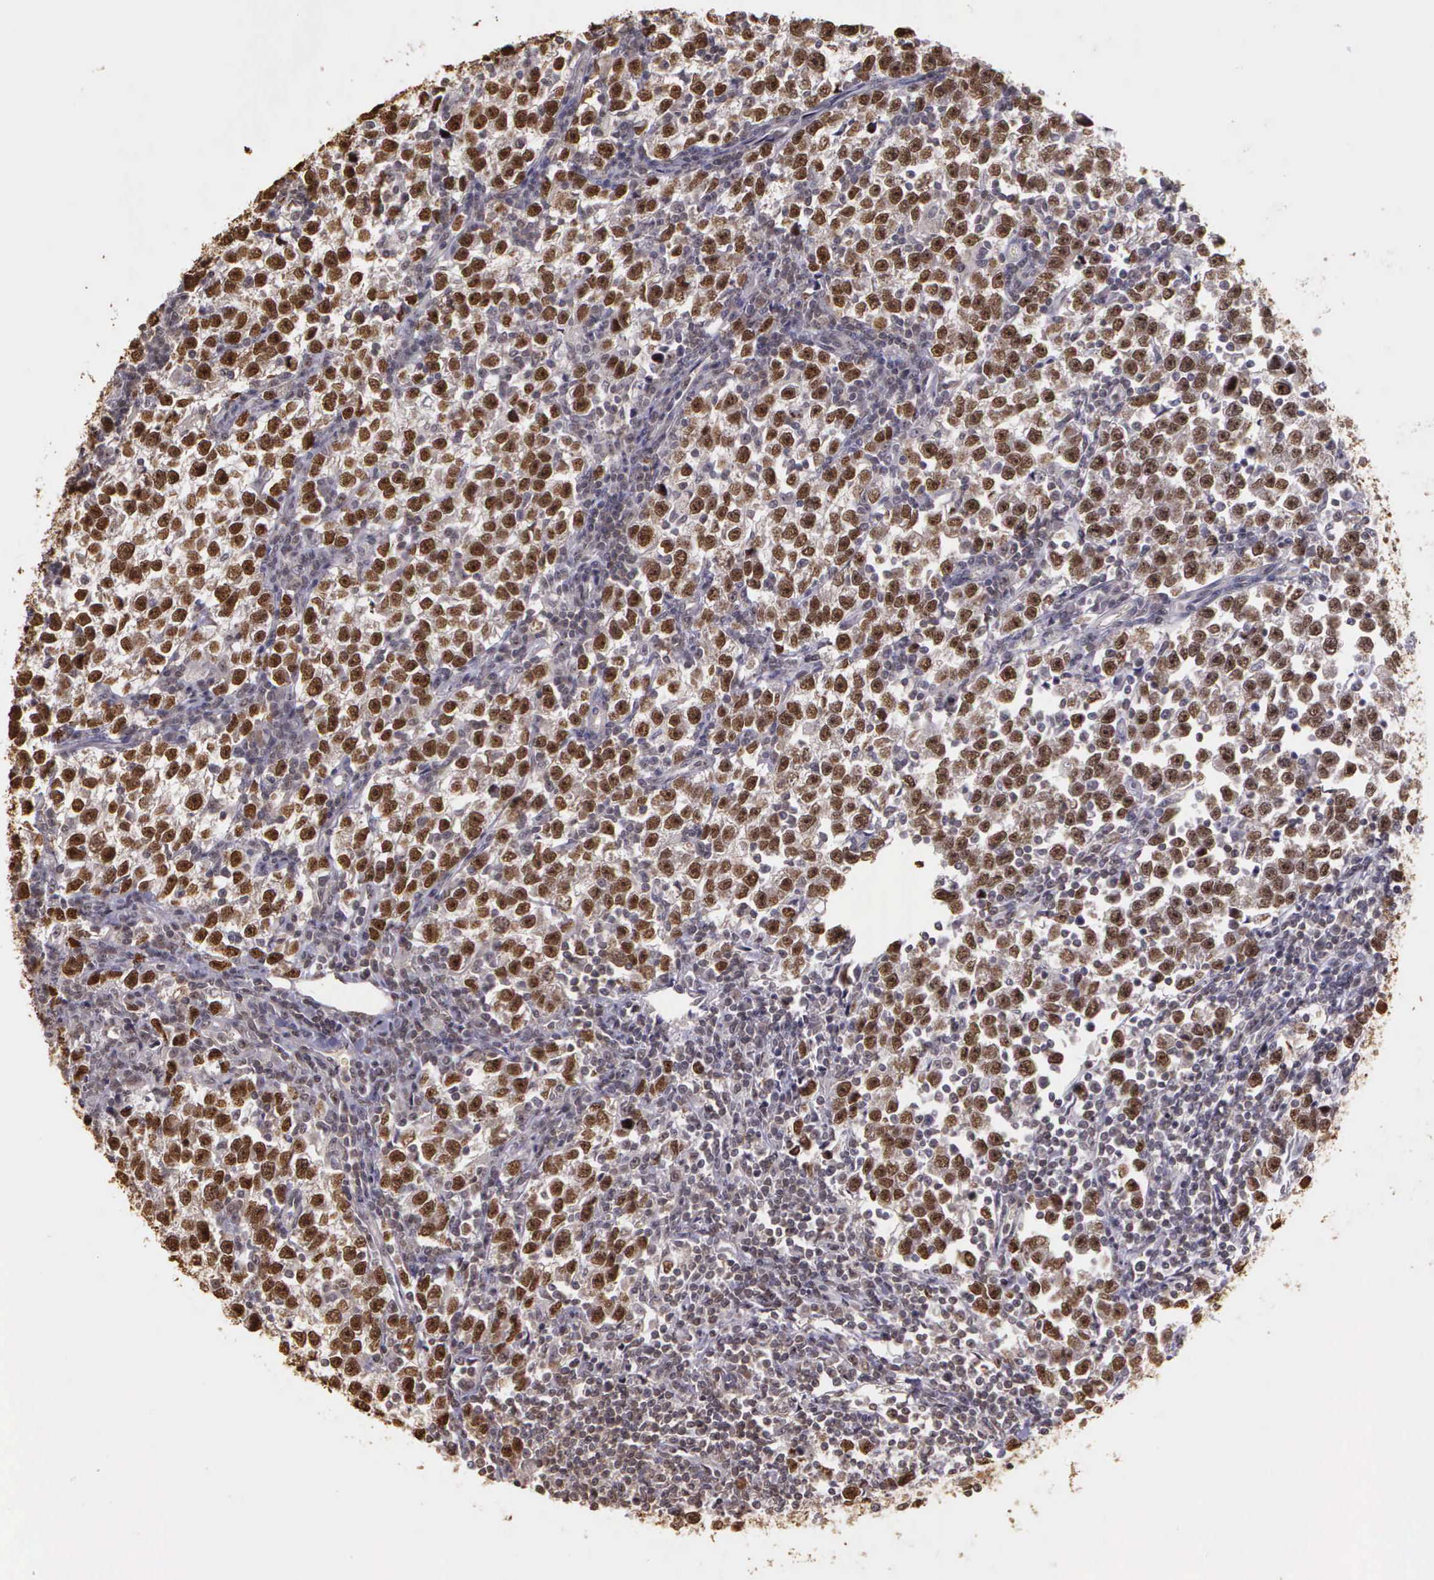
{"staining": {"intensity": "moderate", "quantity": ">75%", "location": "nuclear"}, "tissue": "testis cancer", "cell_type": "Tumor cells", "image_type": "cancer", "snomed": [{"axis": "morphology", "description": "Seminoma, NOS"}, {"axis": "topography", "description": "Testis"}], "caption": "Tumor cells display medium levels of moderate nuclear expression in approximately >75% of cells in seminoma (testis).", "gene": "ARMCX5", "patient": {"sex": "male", "age": 43}}